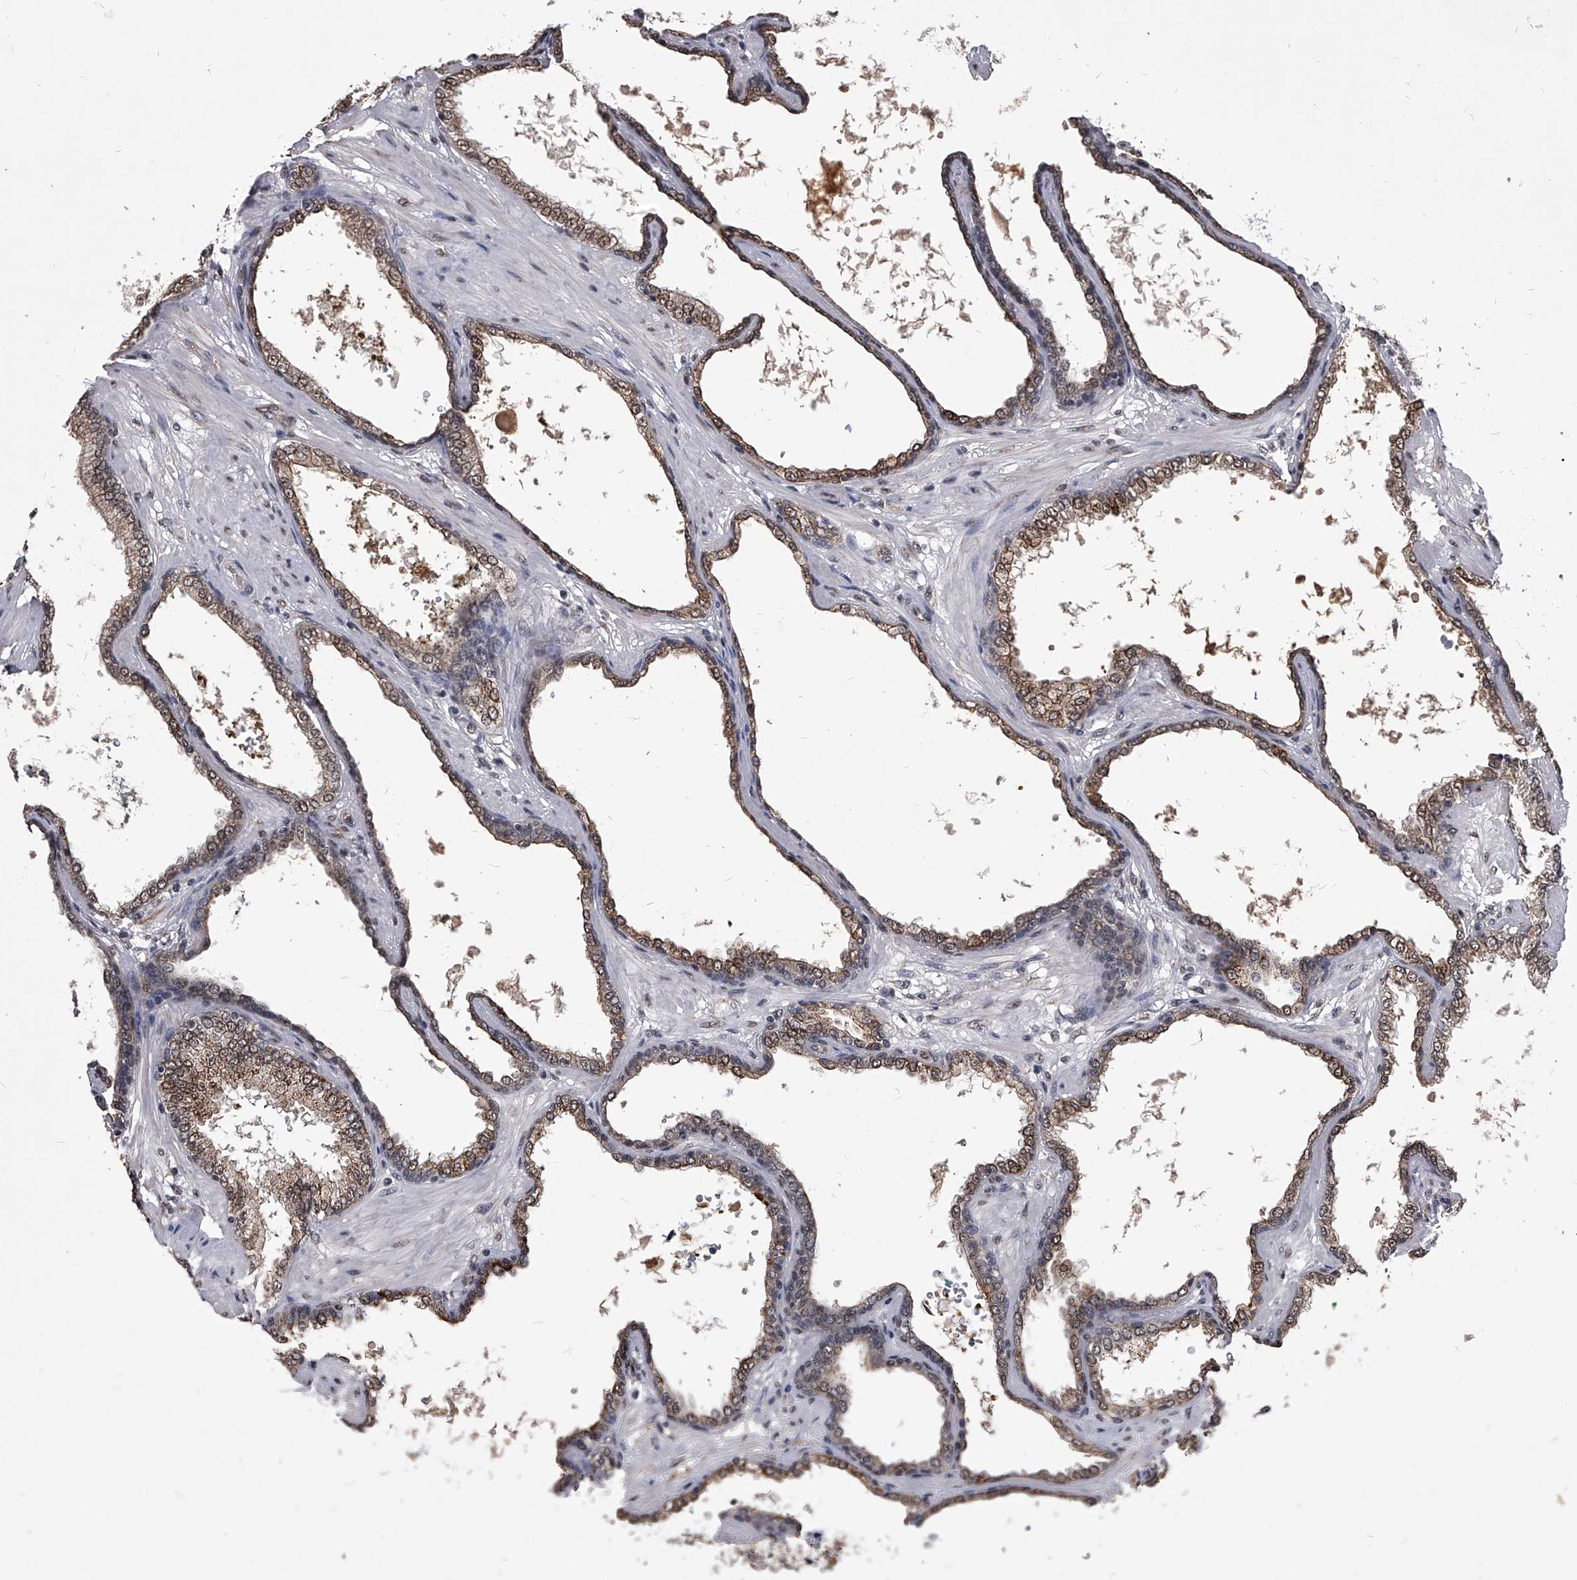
{"staining": {"intensity": "weak", "quantity": ">75%", "location": "nuclear"}, "tissue": "prostate cancer", "cell_type": "Tumor cells", "image_type": "cancer", "snomed": [{"axis": "morphology", "description": "Adenocarcinoma, Low grade"}, {"axis": "topography", "description": "Prostate"}], "caption": "Immunohistochemistry (IHC) photomicrograph of neoplastic tissue: human prostate cancer (low-grade adenocarcinoma) stained using immunohistochemistry (IHC) displays low levels of weak protein expression localized specifically in the nuclear of tumor cells, appearing as a nuclear brown color.", "gene": "ZNF76", "patient": {"sex": "male", "age": 60}}